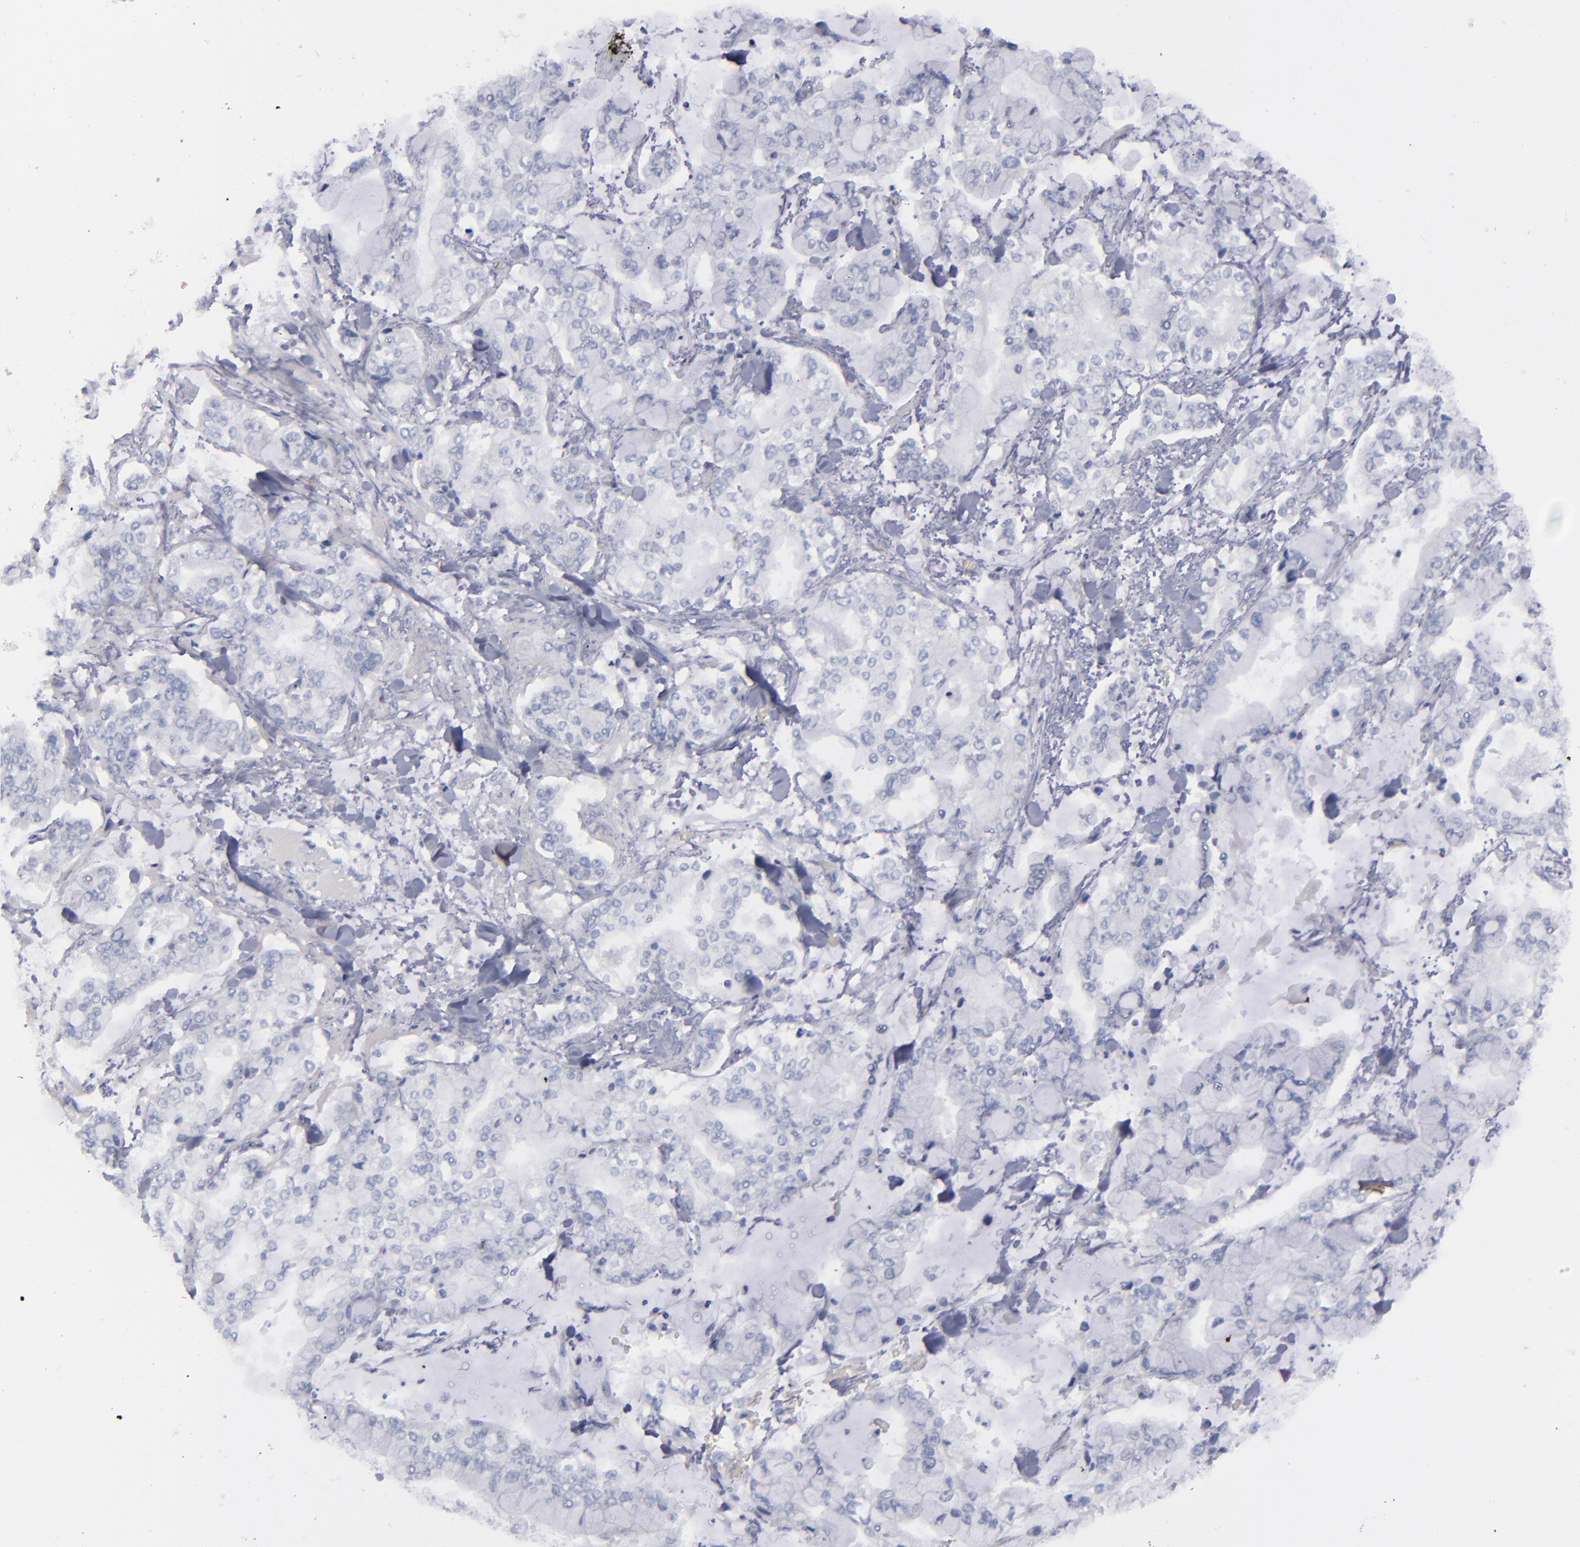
{"staining": {"intensity": "negative", "quantity": "none", "location": "none"}, "tissue": "stomach cancer", "cell_type": "Tumor cells", "image_type": "cancer", "snomed": [{"axis": "morphology", "description": "Normal tissue, NOS"}, {"axis": "morphology", "description": "Adenocarcinoma, NOS"}, {"axis": "topography", "description": "Stomach, upper"}, {"axis": "topography", "description": "Stomach"}], "caption": "DAB immunohistochemical staining of stomach adenocarcinoma displays no significant staining in tumor cells.", "gene": "CD22", "patient": {"sex": "male", "age": 76}}